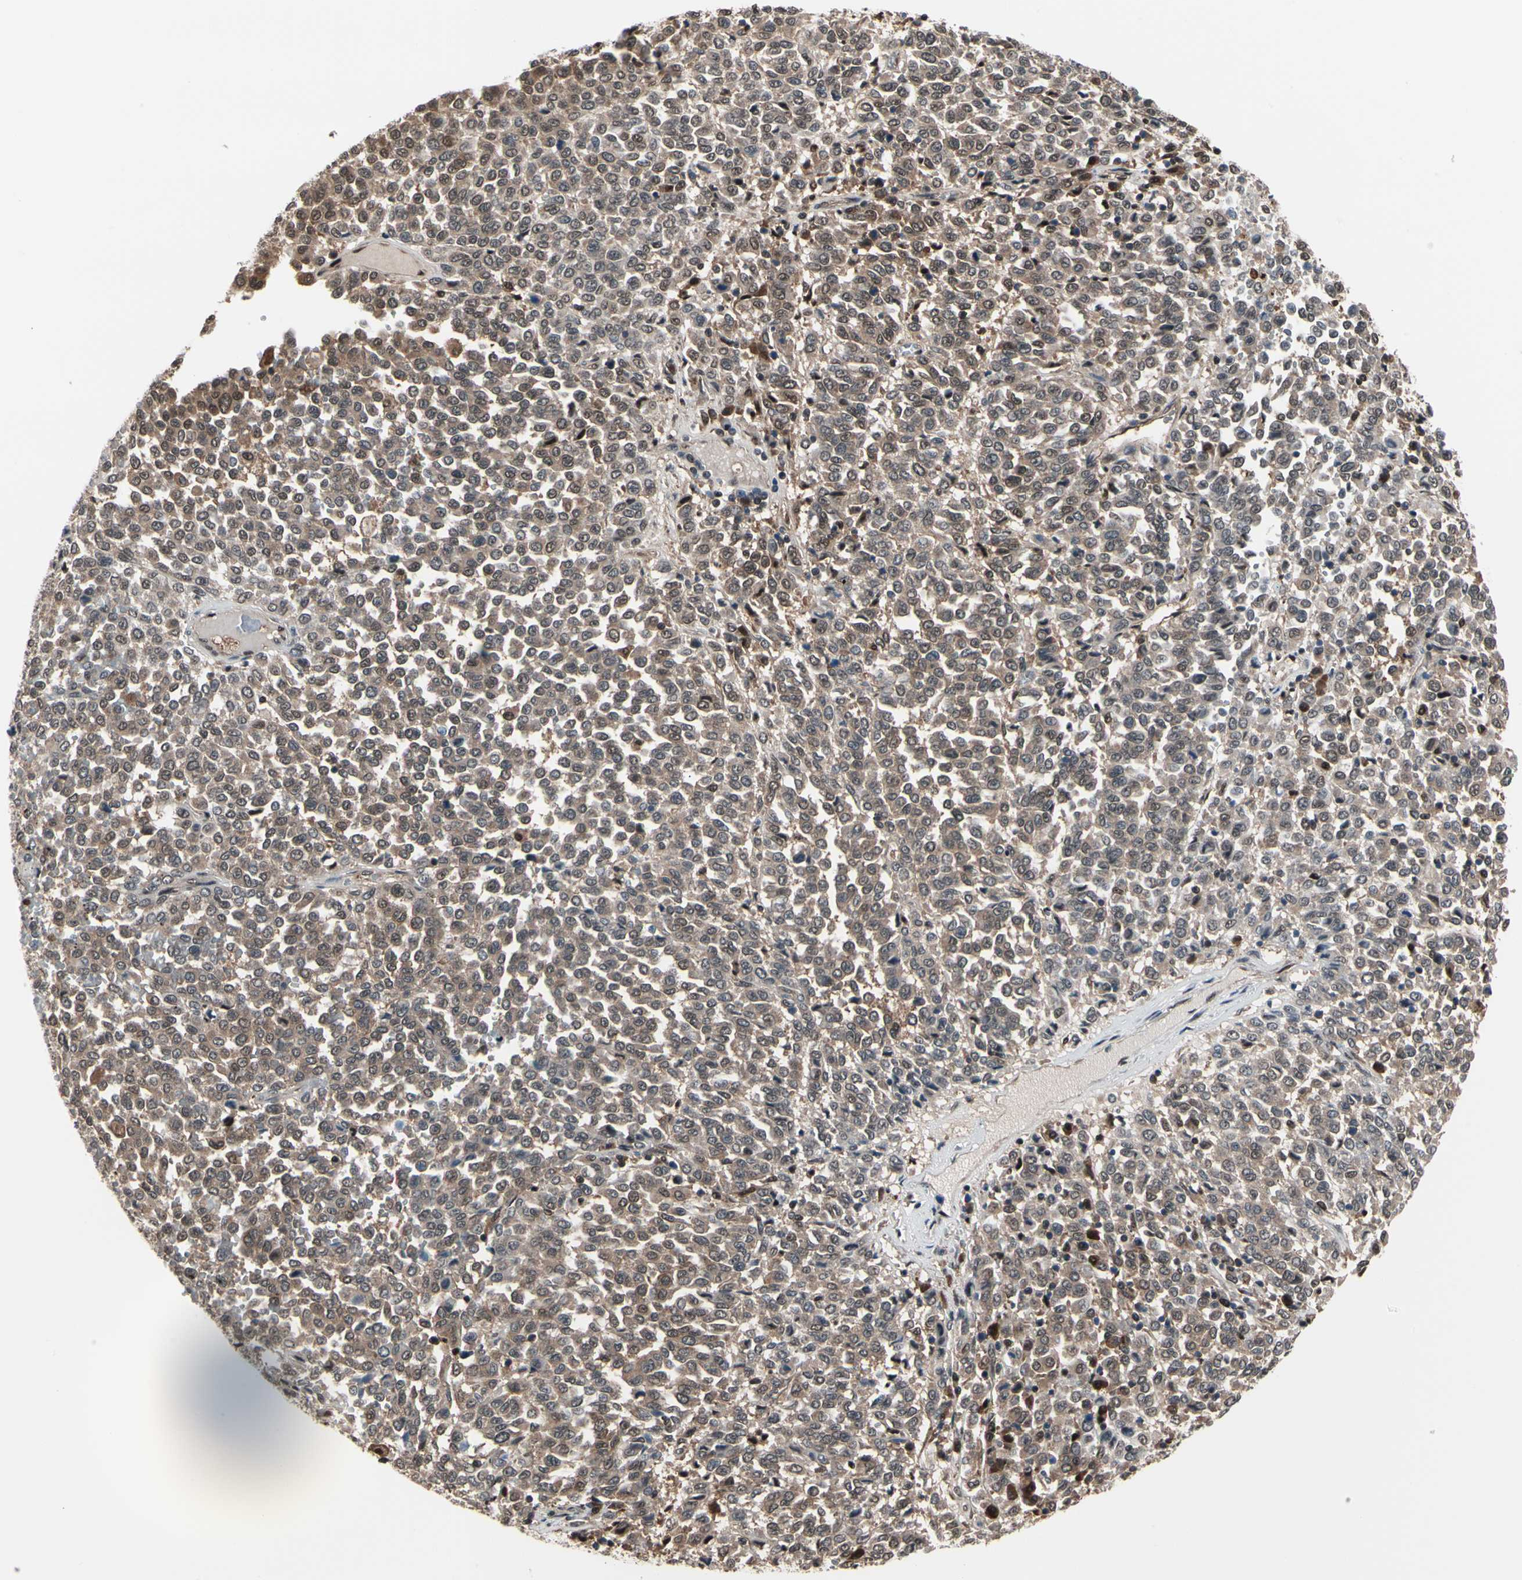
{"staining": {"intensity": "moderate", "quantity": ">75%", "location": "cytoplasmic/membranous,nuclear"}, "tissue": "melanoma", "cell_type": "Tumor cells", "image_type": "cancer", "snomed": [{"axis": "morphology", "description": "Malignant melanoma, Metastatic site"}, {"axis": "topography", "description": "Pancreas"}], "caption": "Moderate cytoplasmic/membranous and nuclear staining for a protein is seen in about >75% of tumor cells of melanoma using IHC.", "gene": "PSMA2", "patient": {"sex": "female", "age": 30}}